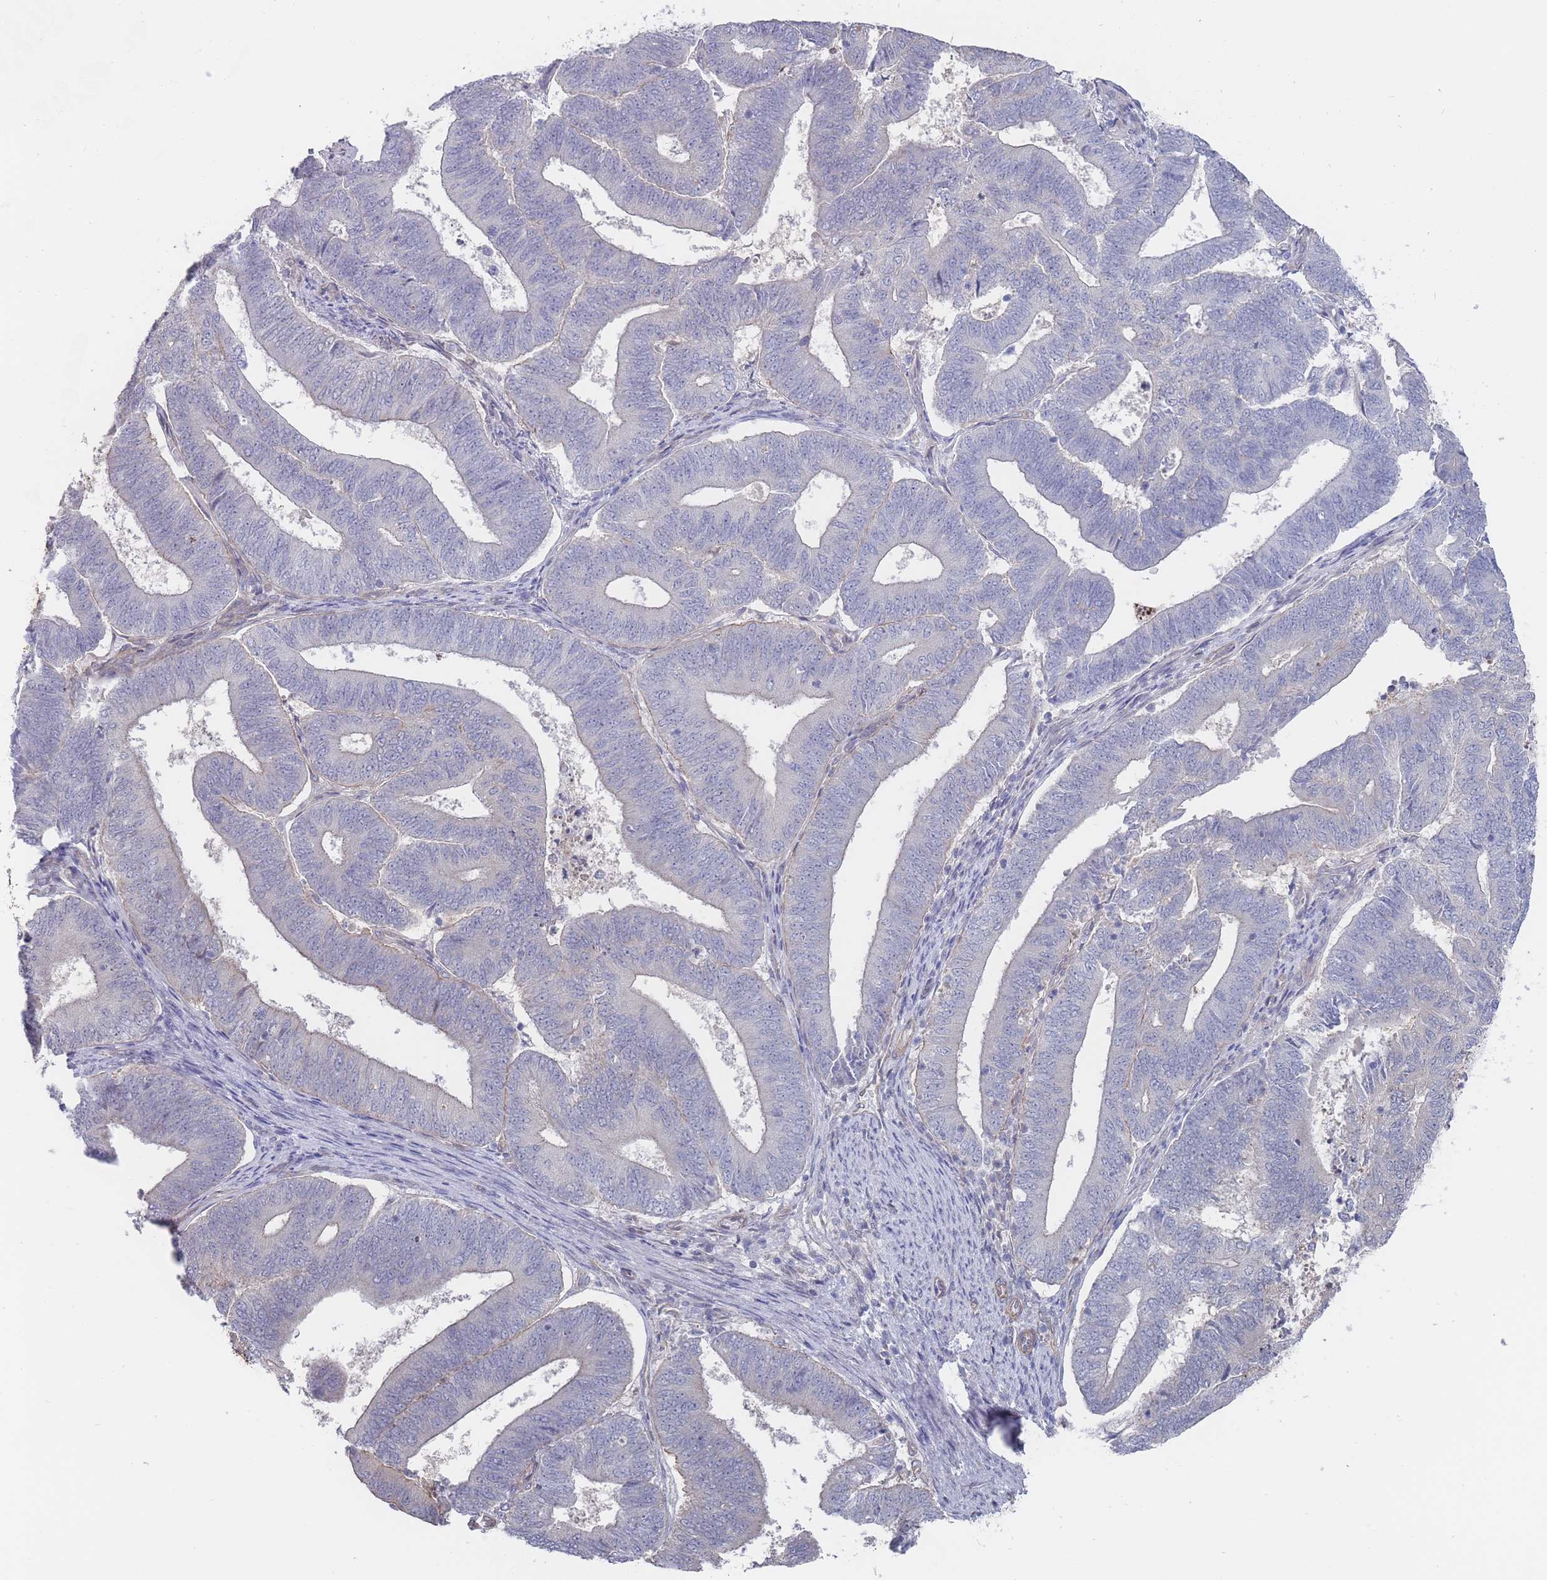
{"staining": {"intensity": "negative", "quantity": "none", "location": "none"}, "tissue": "endometrial cancer", "cell_type": "Tumor cells", "image_type": "cancer", "snomed": [{"axis": "morphology", "description": "Adenocarcinoma, NOS"}, {"axis": "topography", "description": "Endometrium"}], "caption": "IHC micrograph of neoplastic tissue: endometrial adenocarcinoma stained with DAB (3,3'-diaminobenzidine) demonstrates no significant protein staining in tumor cells.", "gene": "SLC1A6", "patient": {"sex": "female", "age": 70}}